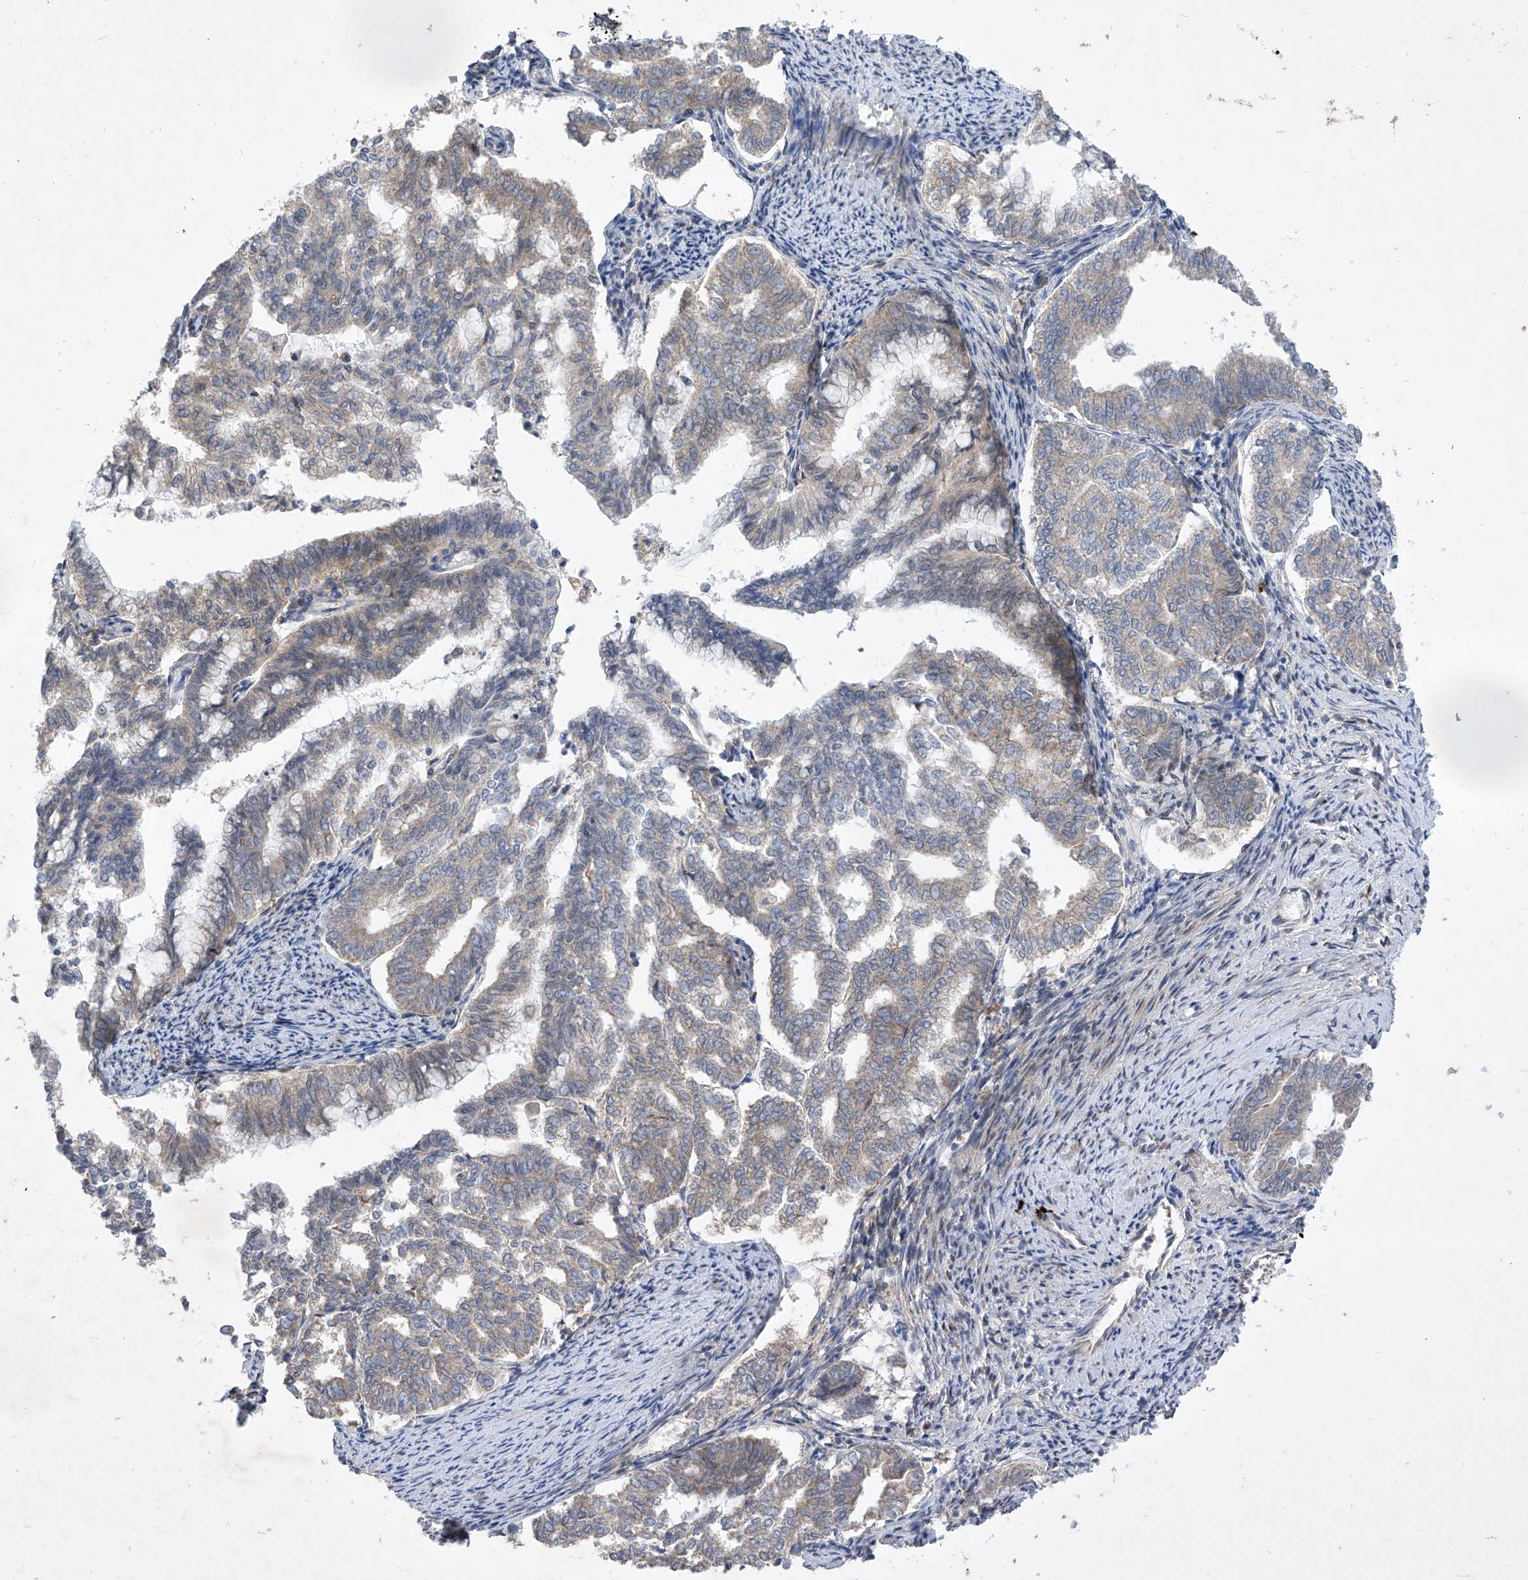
{"staining": {"intensity": "weak", "quantity": "<25%", "location": "cytoplasmic/membranous"}, "tissue": "endometrial cancer", "cell_type": "Tumor cells", "image_type": "cancer", "snomed": [{"axis": "morphology", "description": "Adenocarcinoma, NOS"}, {"axis": "topography", "description": "Endometrium"}], "caption": "Micrograph shows no protein expression in tumor cells of adenocarcinoma (endometrial) tissue.", "gene": "COQ3", "patient": {"sex": "female", "age": 79}}